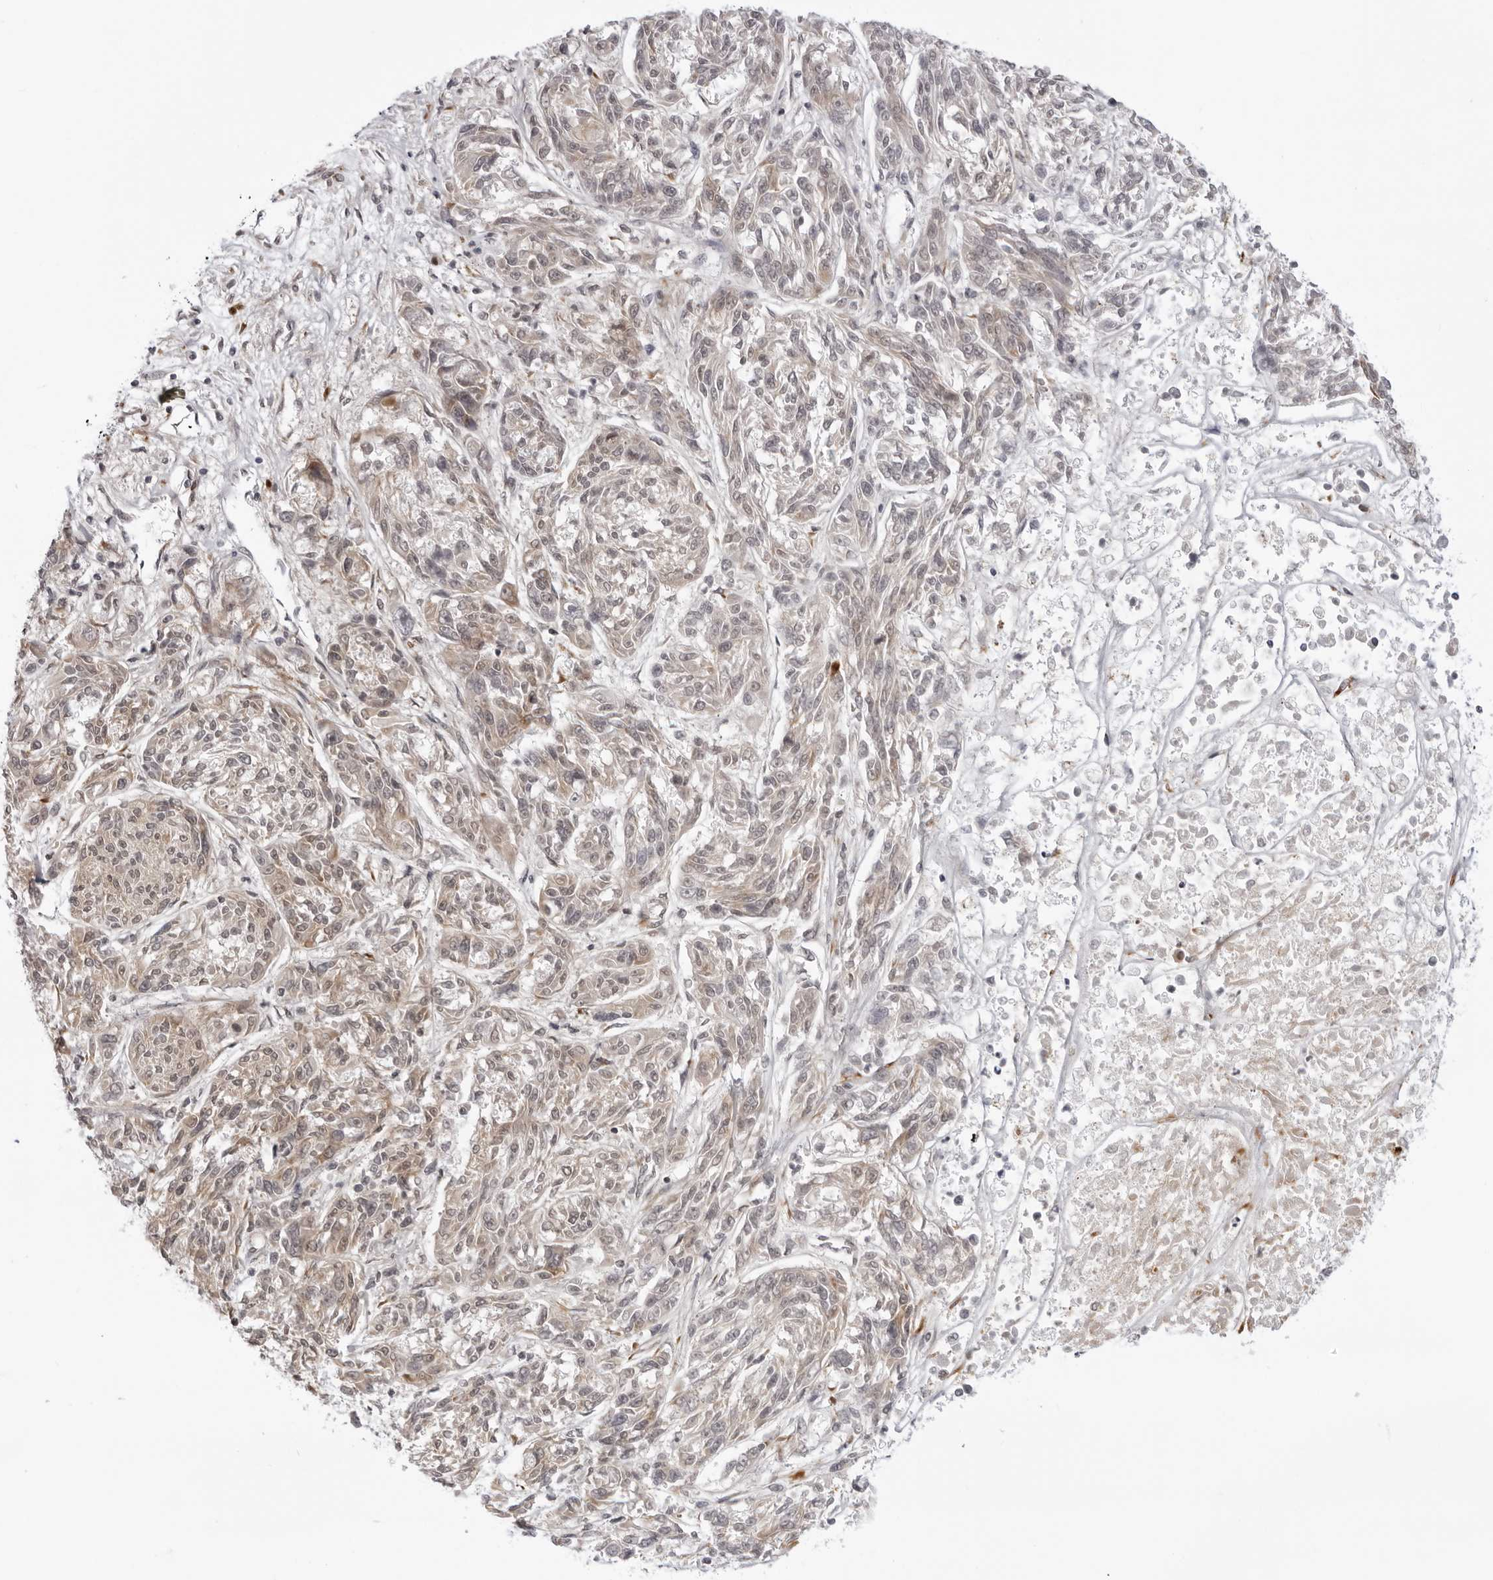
{"staining": {"intensity": "weak", "quantity": ">75%", "location": "cytoplasmic/membranous"}, "tissue": "melanoma", "cell_type": "Tumor cells", "image_type": "cancer", "snomed": [{"axis": "morphology", "description": "Malignant melanoma, NOS"}, {"axis": "topography", "description": "Skin"}], "caption": "This is an image of immunohistochemistry (IHC) staining of malignant melanoma, which shows weak staining in the cytoplasmic/membranous of tumor cells.", "gene": "SRGAP2", "patient": {"sex": "male", "age": 53}}